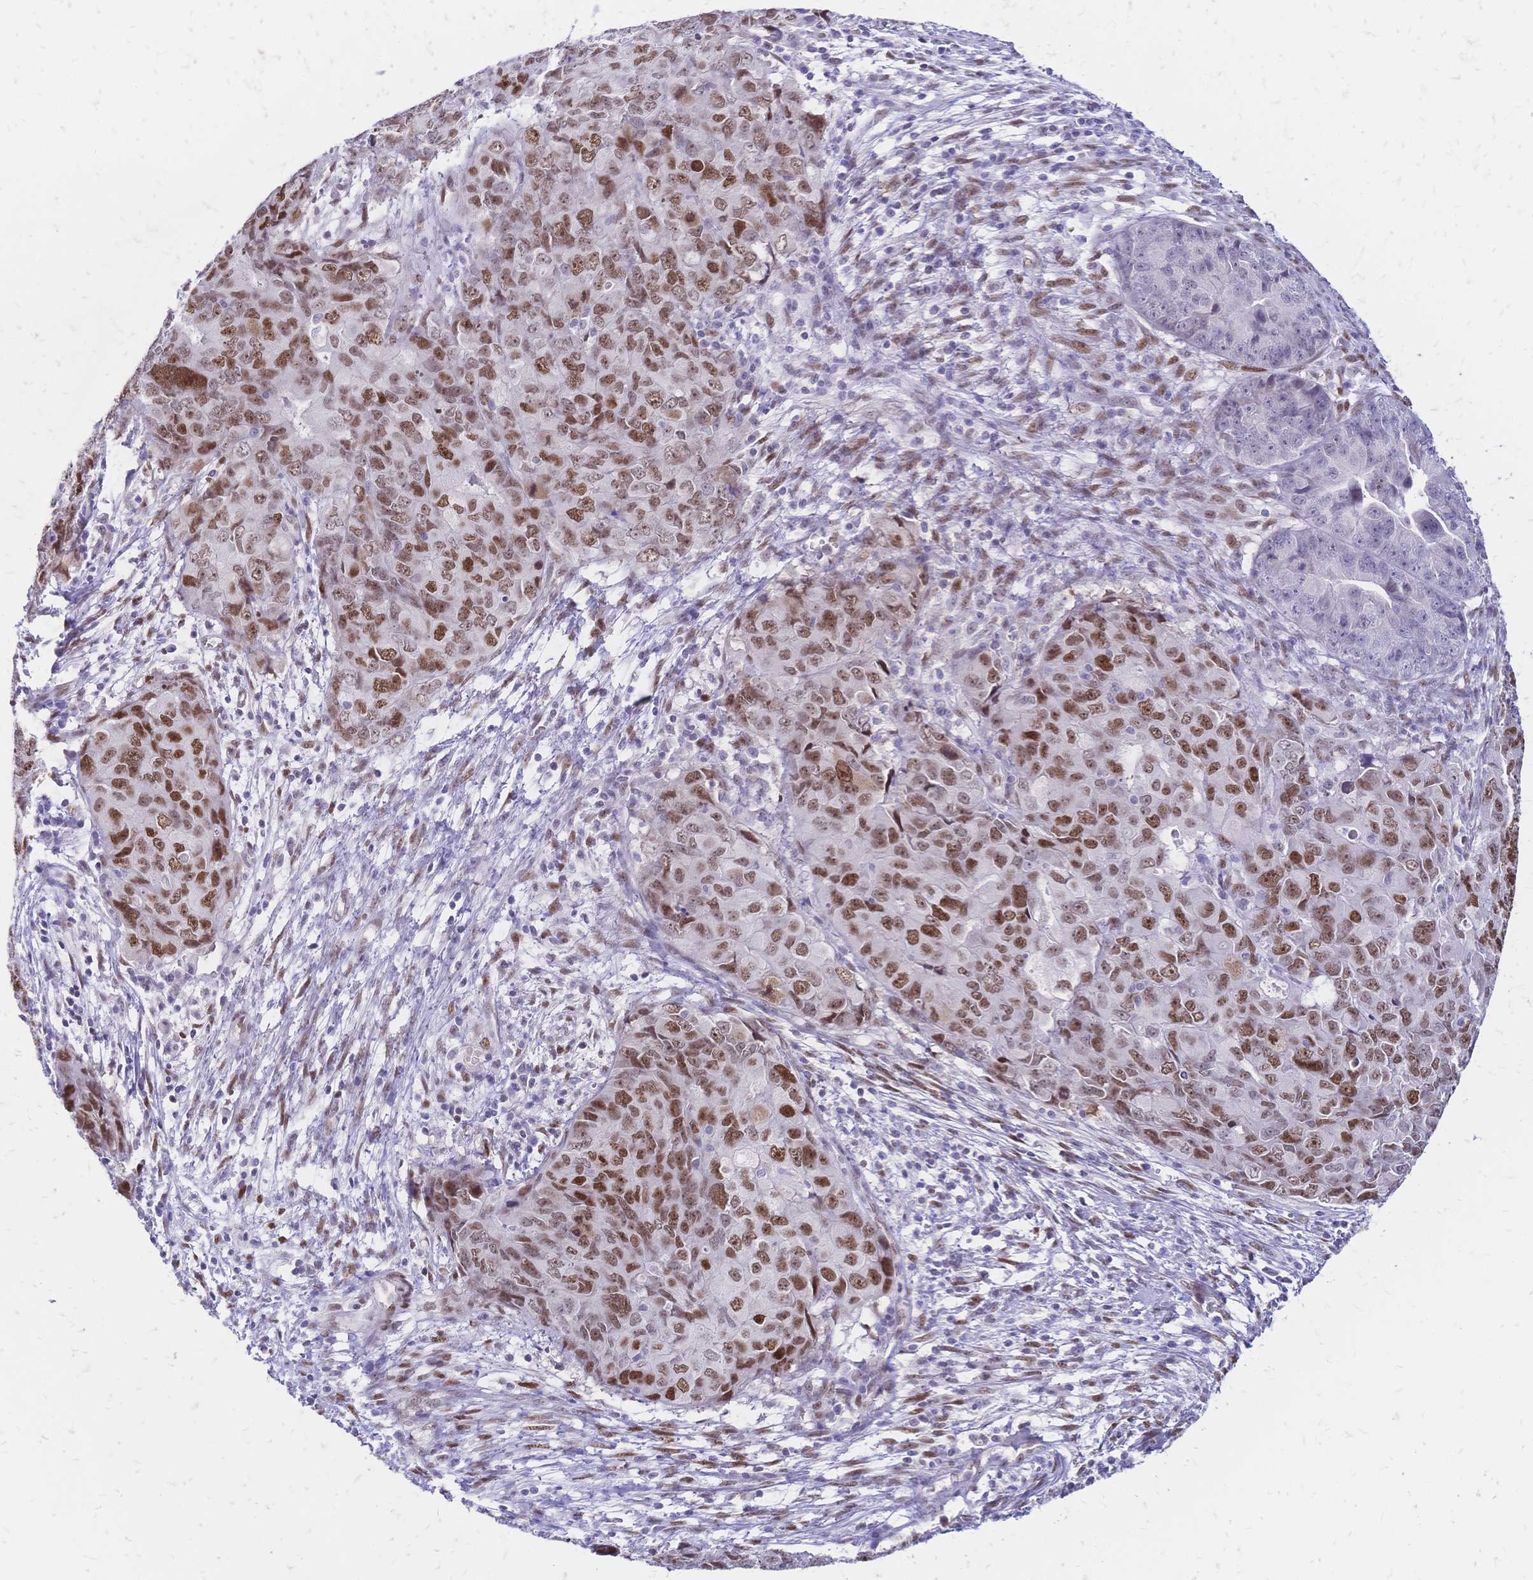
{"staining": {"intensity": "moderate", "quantity": ">75%", "location": "nuclear"}, "tissue": "endometrial cancer", "cell_type": "Tumor cells", "image_type": "cancer", "snomed": [{"axis": "morphology", "description": "Adenocarcinoma, NOS"}, {"axis": "topography", "description": "Uterus"}], "caption": "IHC (DAB (3,3'-diaminobenzidine)) staining of human adenocarcinoma (endometrial) demonstrates moderate nuclear protein staining in approximately >75% of tumor cells.", "gene": "NFIC", "patient": {"sex": "female", "age": 79}}